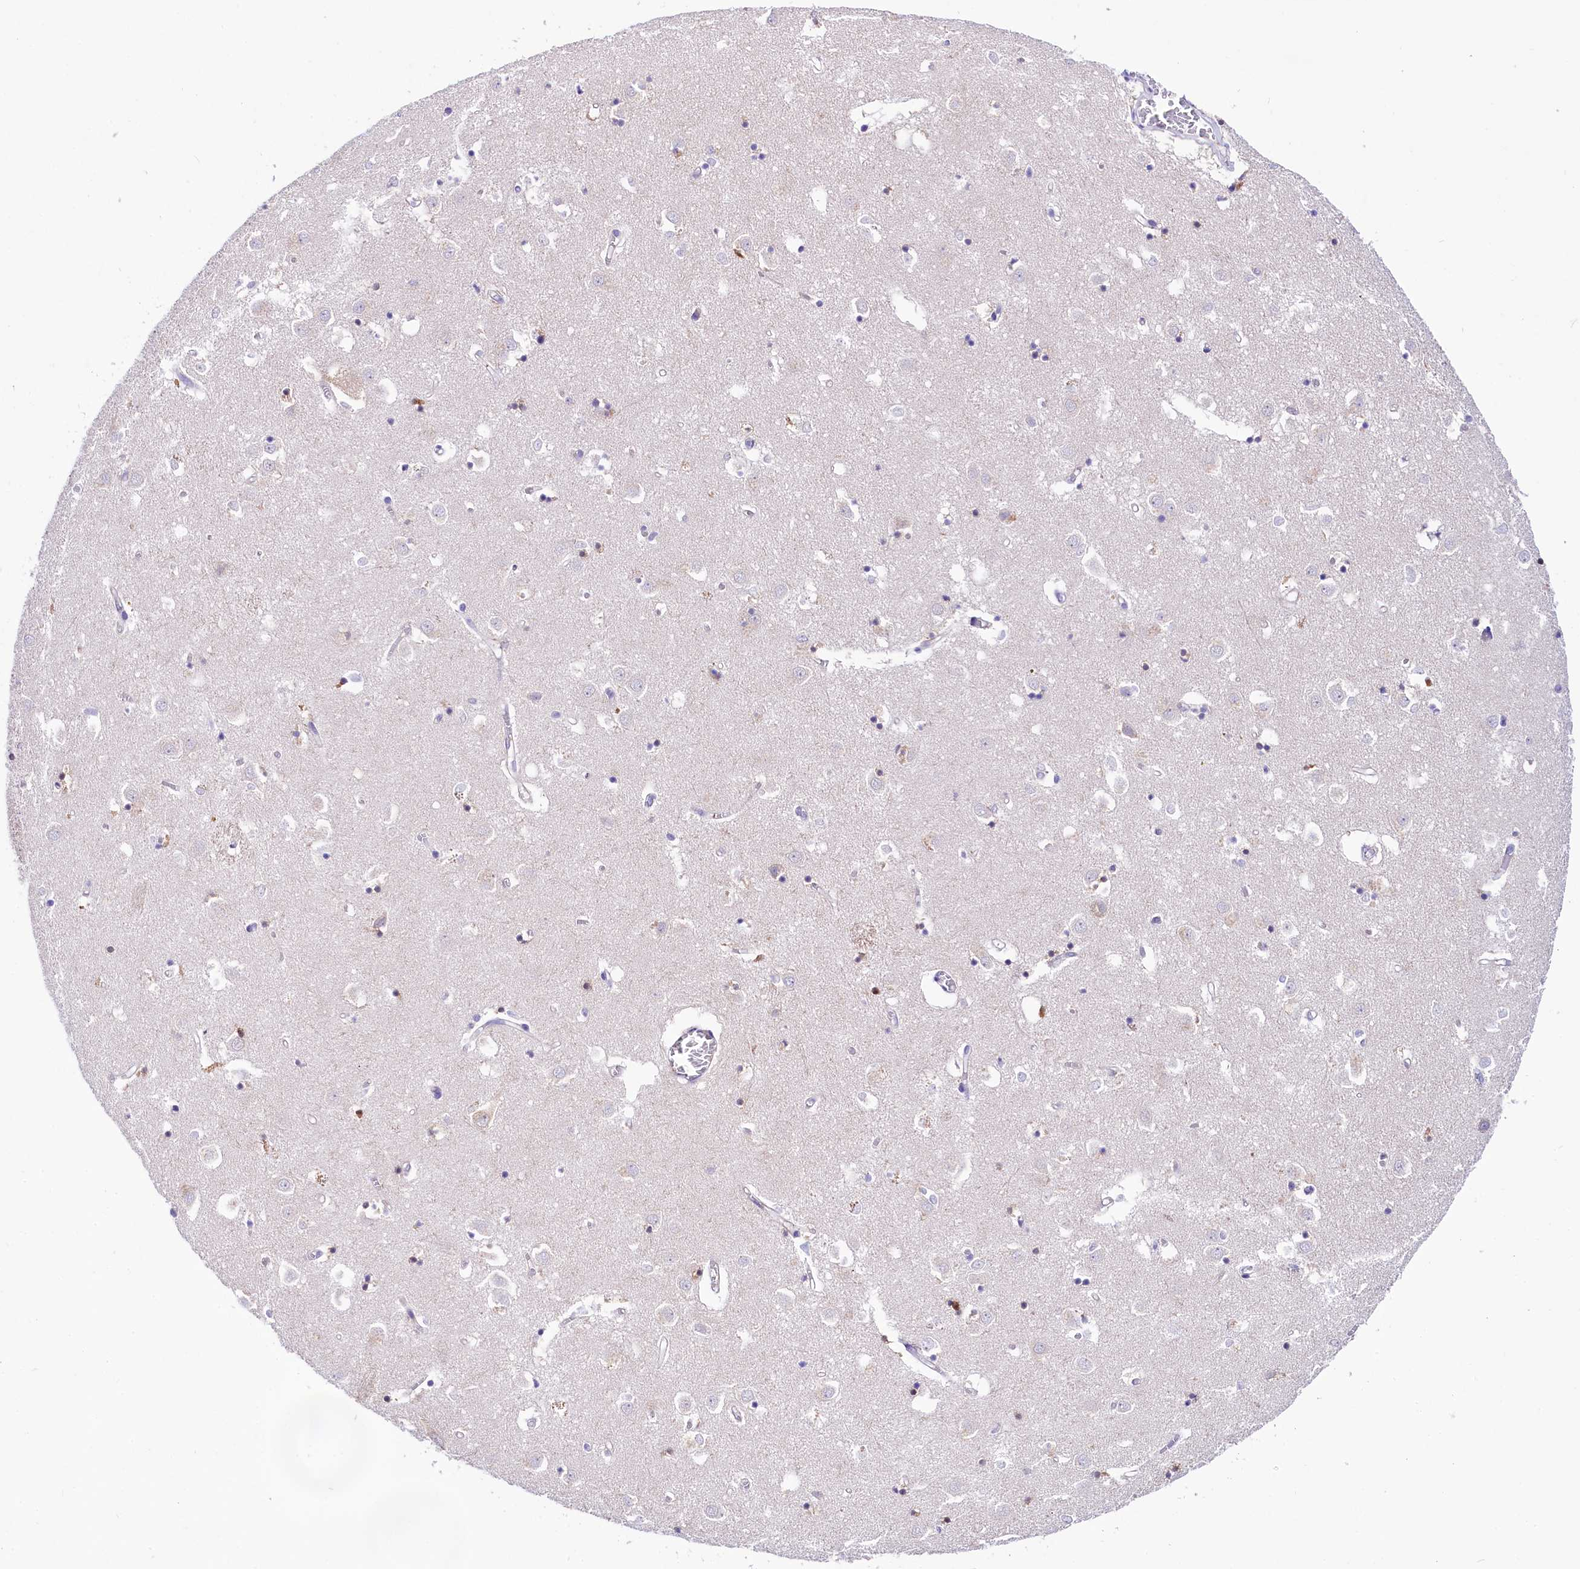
{"staining": {"intensity": "negative", "quantity": "none", "location": "none"}, "tissue": "caudate", "cell_type": "Glial cells", "image_type": "normal", "snomed": [{"axis": "morphology", "description": "Normal tissue, NOS"}, {"axis": "topography", "description": "Lateral ventricle wall"}], "caption": "Immunohistochemical staining of normal caudate exhibits no significant positivity in glial cells.", "gene": "ABHD5", "patient": {"sex": "male", "age": 70}}